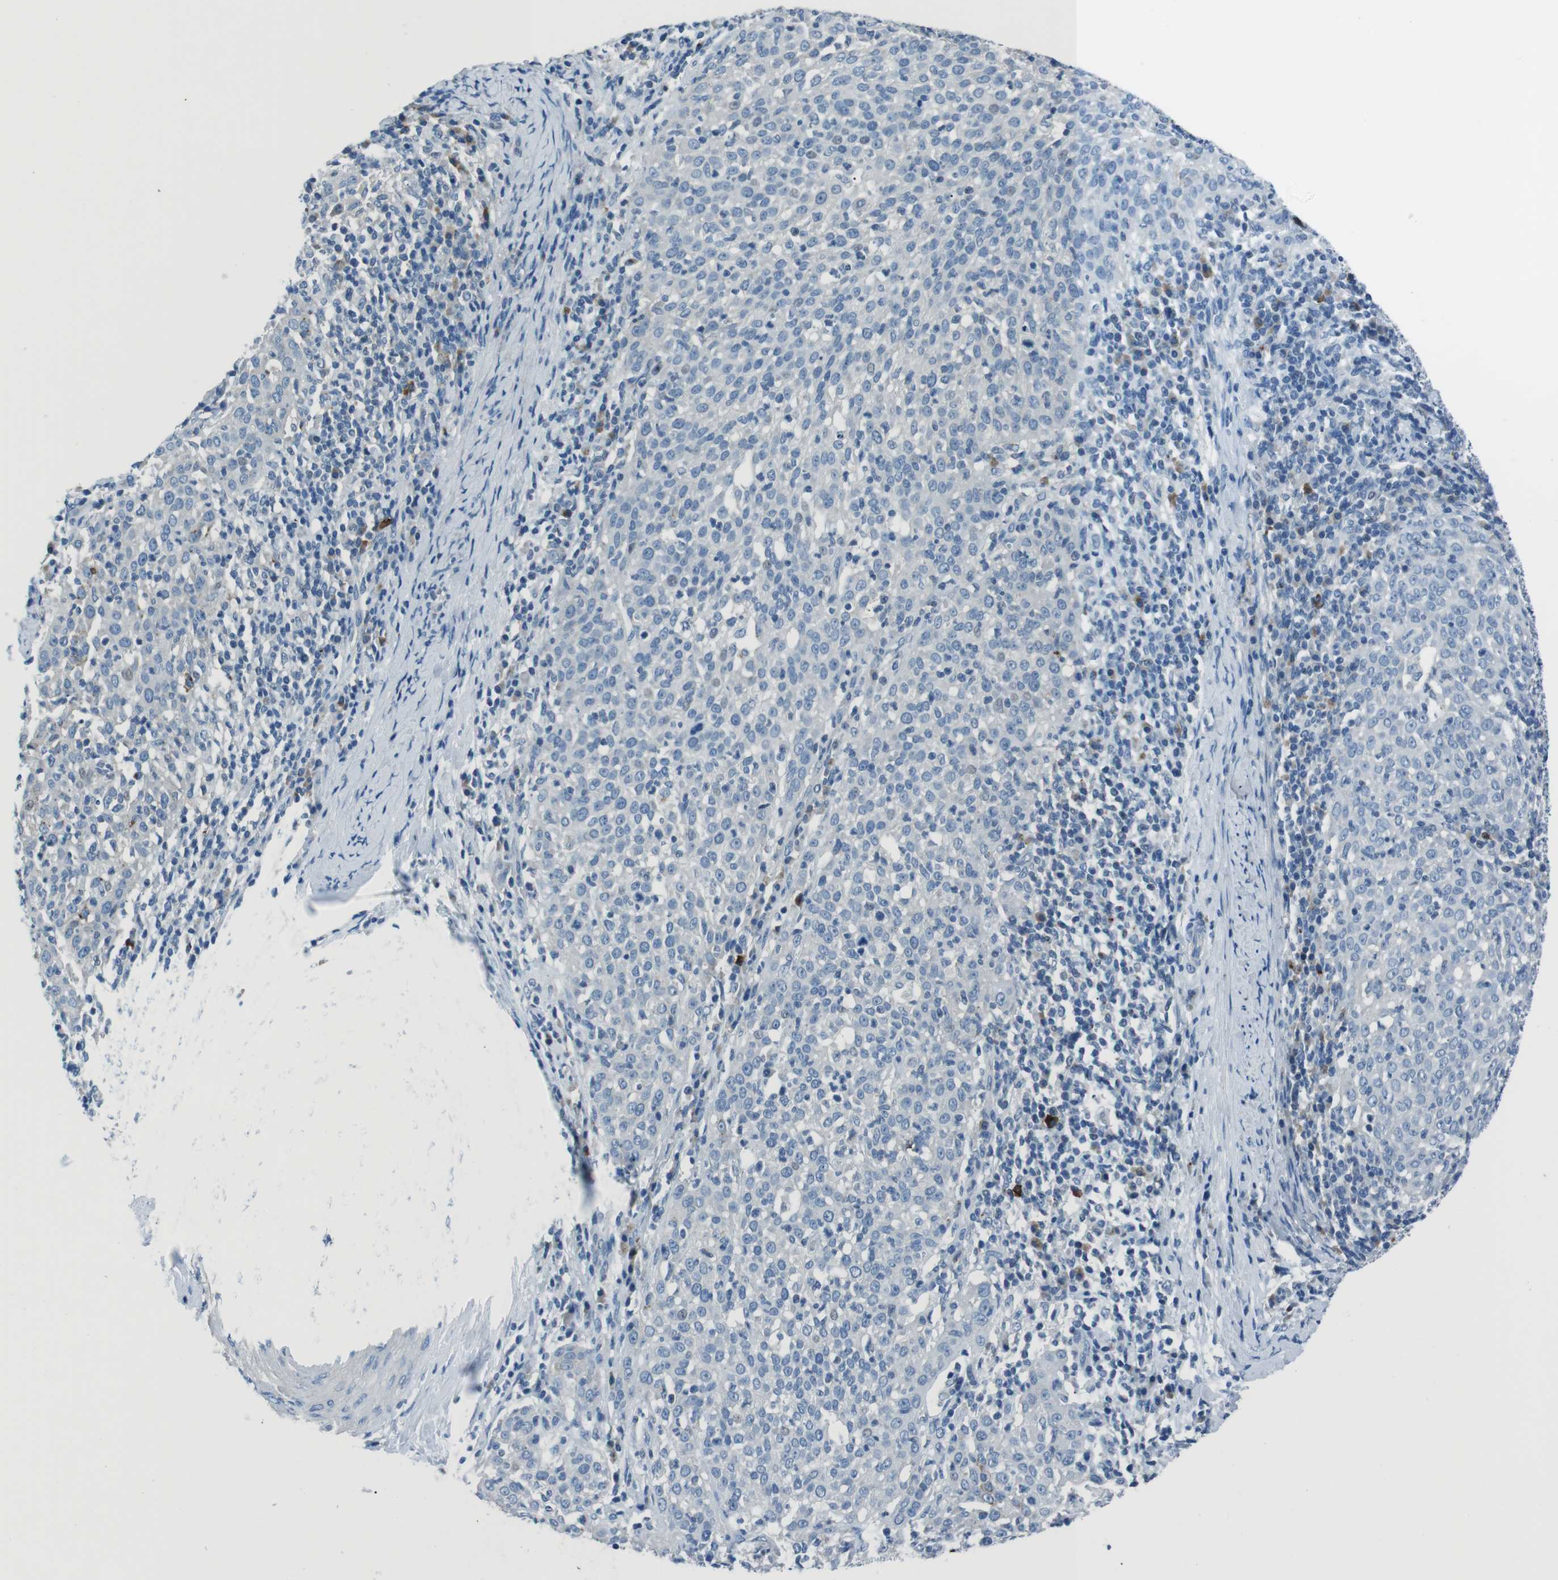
{"staining": {"intensity": "negative", "quantity": "none", "location": "none"}, "tissue": "cervical cancer", "cell_type": "Tumor cells", "image_type": "cancer", "snomed": [{"axis": "morphology", "description": "Squamous cell carcinoma, NOS"}, {"axis": "topography", "description": "Cervix"}], "caption": "DAB immunohistochemical staining of human cervical cancer (squamous cell carcinoma) displays no significant positivity in tumor cells.", "gene": "ST6GAL1", "patient": {"sex": "female", "age": 51}}